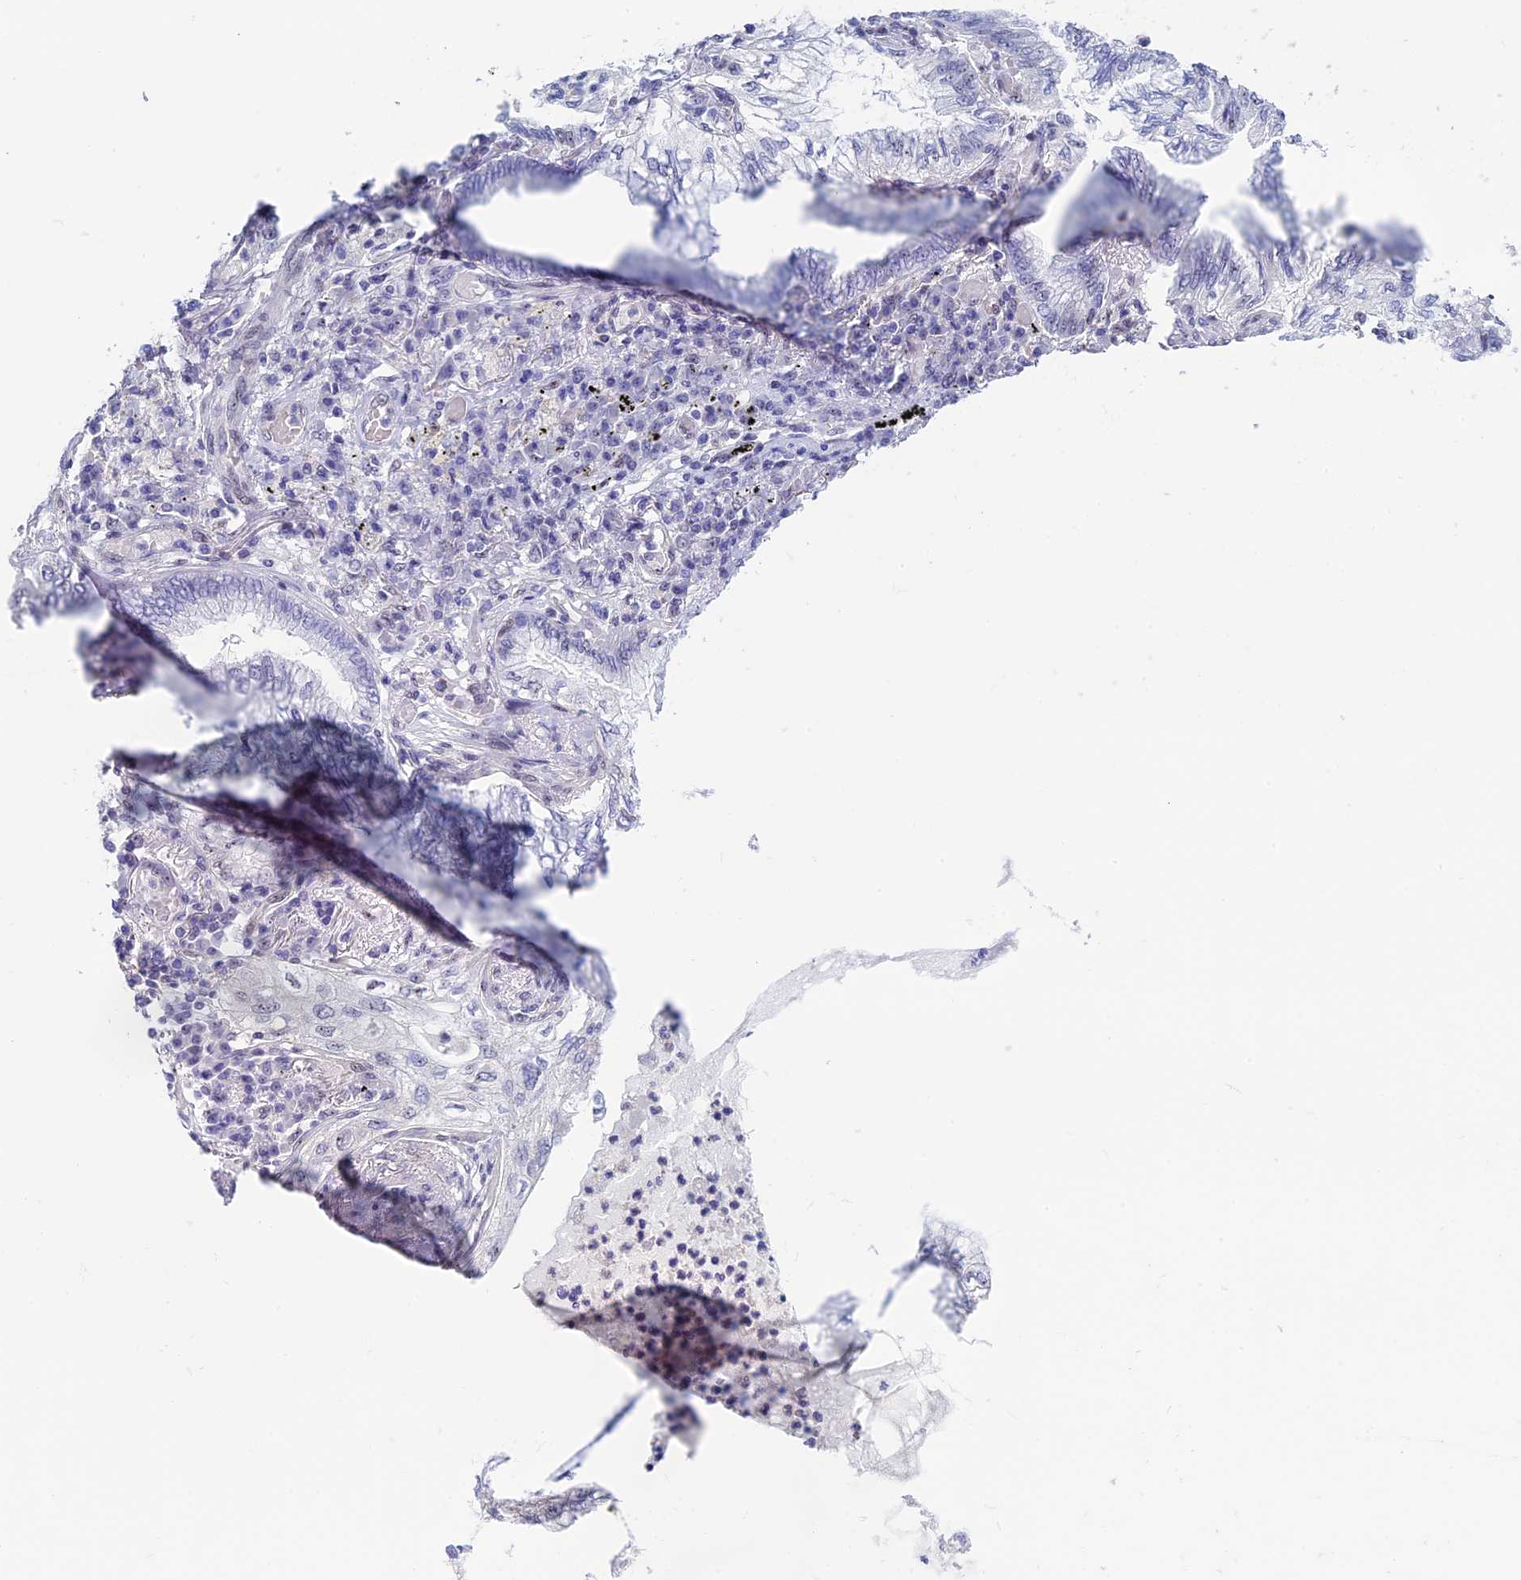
{"staining": {"intensity": "negative", "quantity": "none", "location": "none"}, "tissue": "lung cancer", "cell_type": "Tumor cells", "image_type": "cancer", "snomed": [{"axis": "morphology", "description": "Adenocarcinoma, NOS"}, {"axis": "topography", "description": "Lung"}], "caption": "Tumor cells show no significant positivity in adenocarcinoma (lung).", "gene": "CCDC86", "patient": {"sex": "female", "age": 70}}